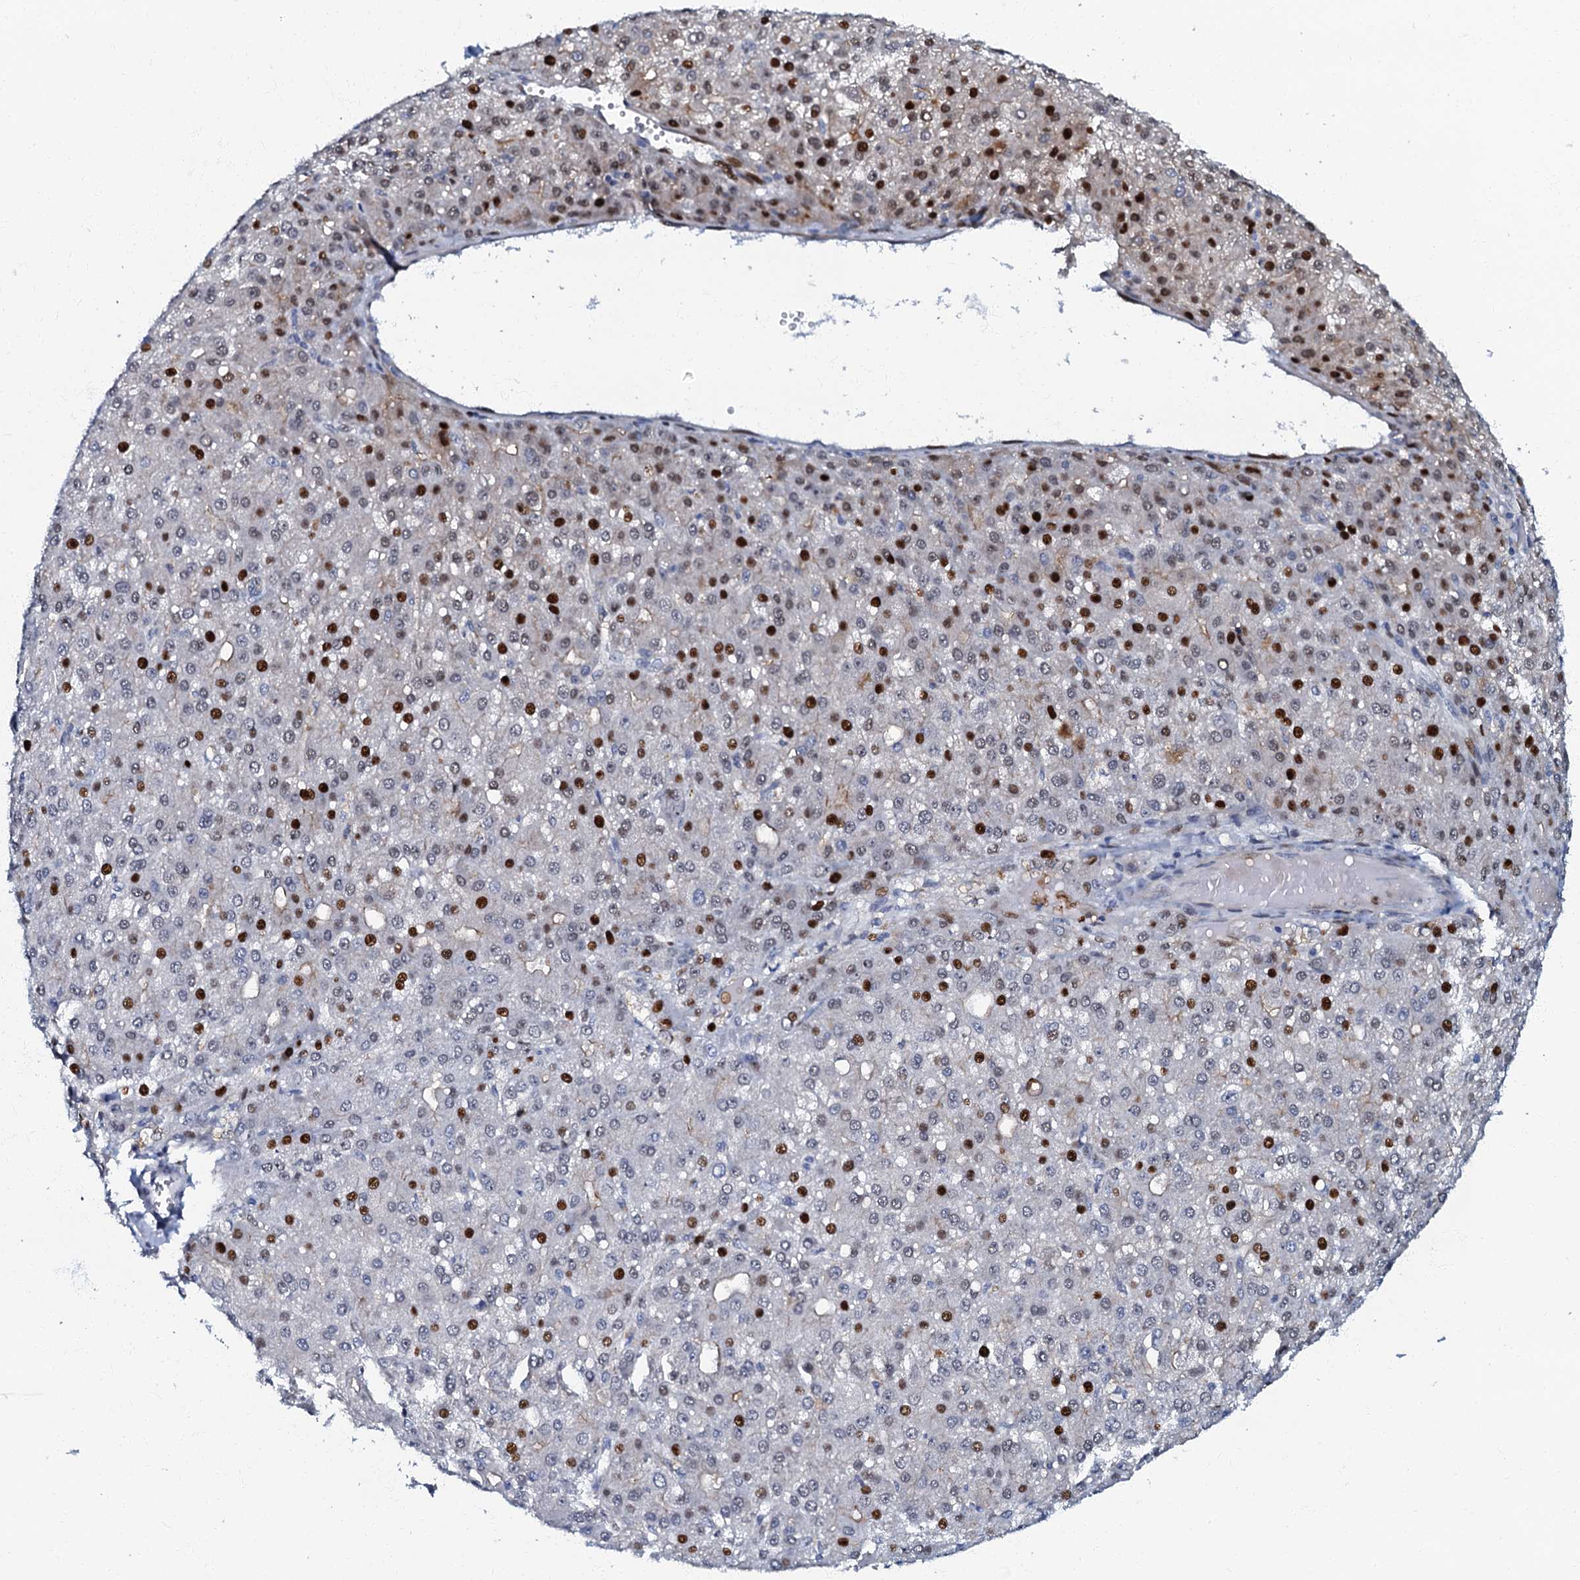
{"staining": {"intensity": "strong", "quantity": "<25%", "location": "nuclear"}, "tissue": "liver cancer", "cell_type": "Tumor cells", "image_type": "cancer", "snomed": [{"axis": "morphology", "description": "Carcinoma, Hepatocellular, NOS"}, {"axis": "topography", "description": "Liver"}], "caption": "Liver cancer was stained to show a protein in brown. There is medium levels of strong nuclear positivity in approximately <25% of tumor cells.", "gene": "MFSD5", "patient": {"sex": "male", "age": 67}}